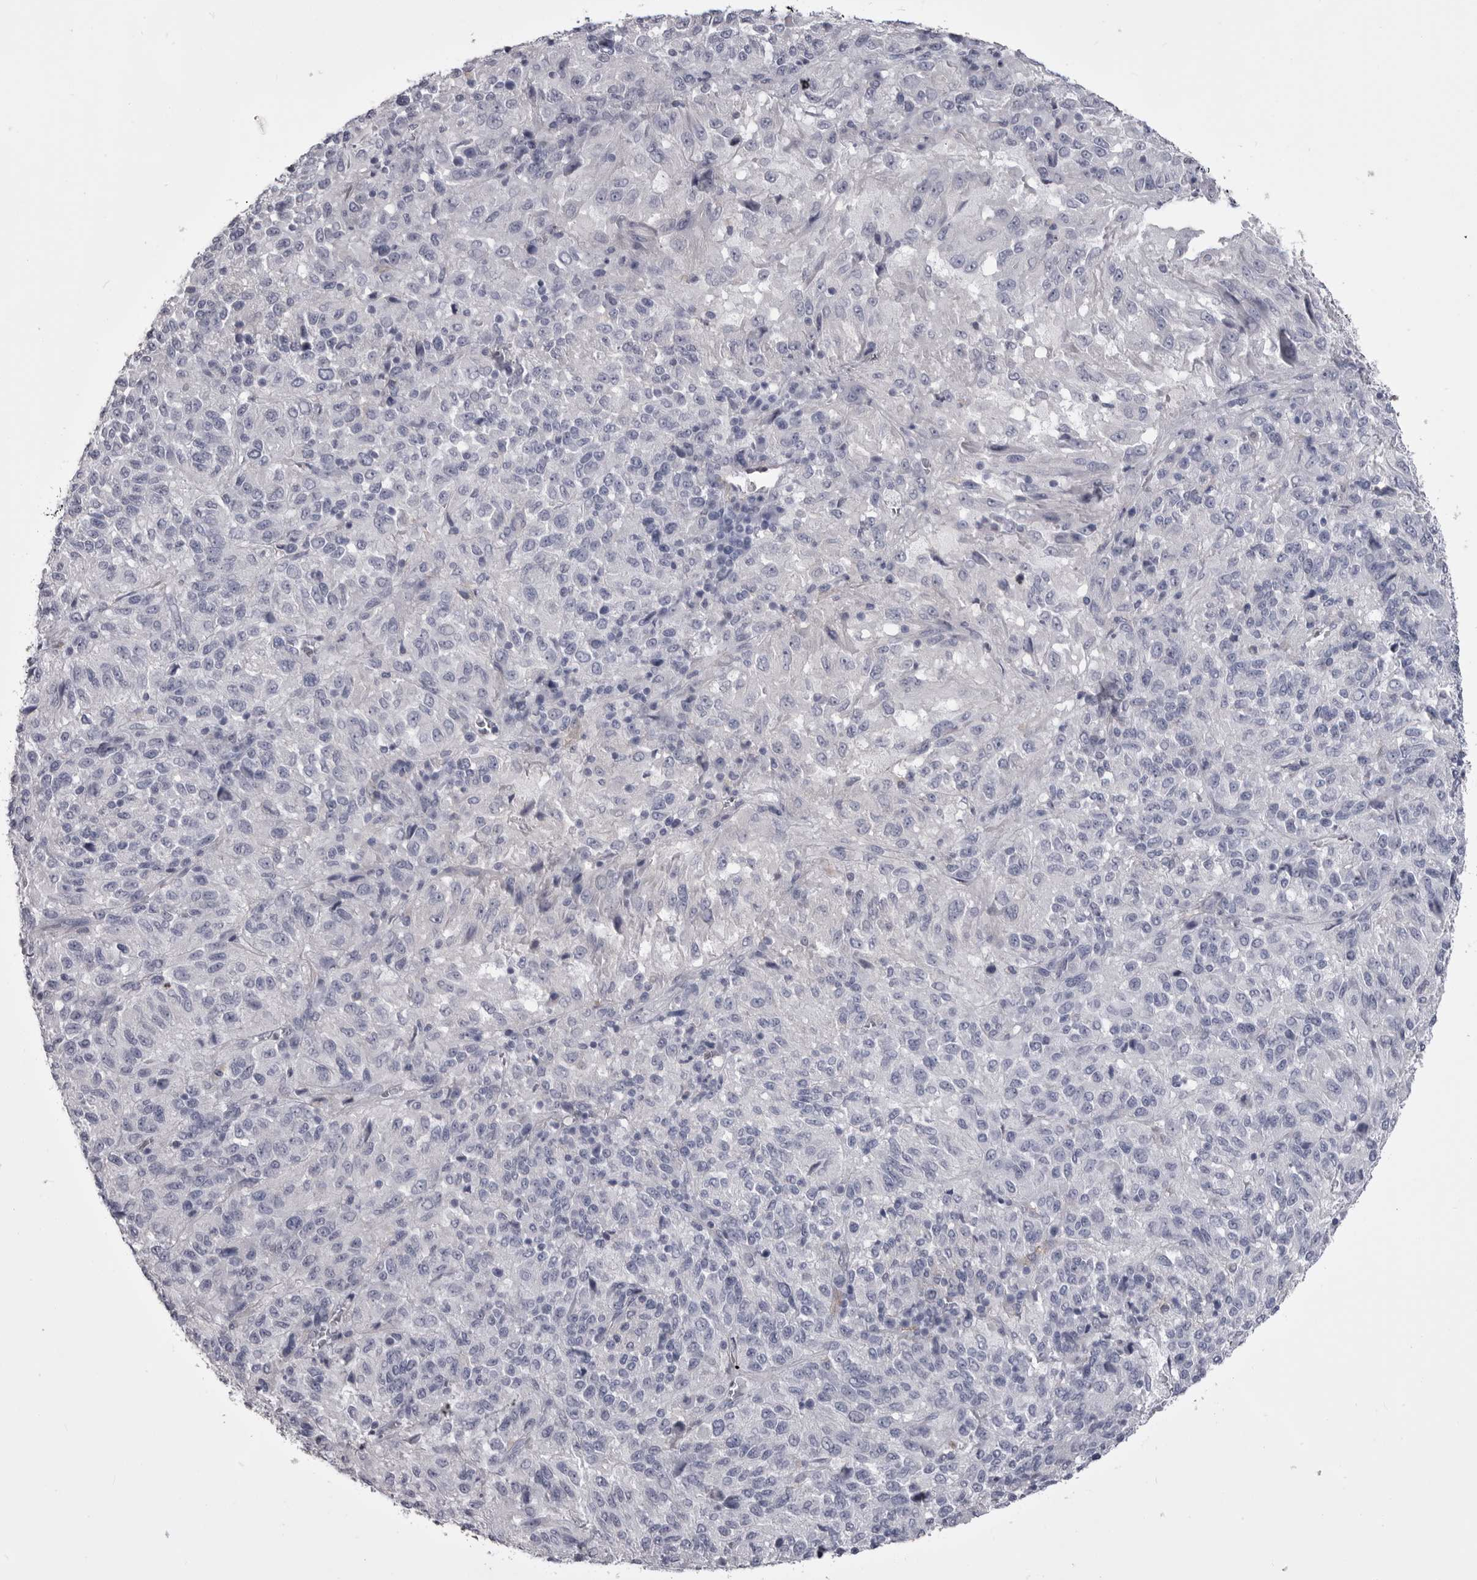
{"staining": {"intensity": "negative", "quantity": "none", "location": "none"}, "tissue": "melanoma", "cell_type": "Tumor cells", "image_type": "cancer", "snomed": [{"axis": "morphology", "description": "Malignant melanoma, Metastatic site"}, {"axis": "topography", "description": "Lung"}], "caption": "DAB immunohistochemical staining of malignant melanoma (metastatic site) shows no significant expression in tumor cells.", "gene": "ANK2", "patient": {"sex": "male", "age": 64}}